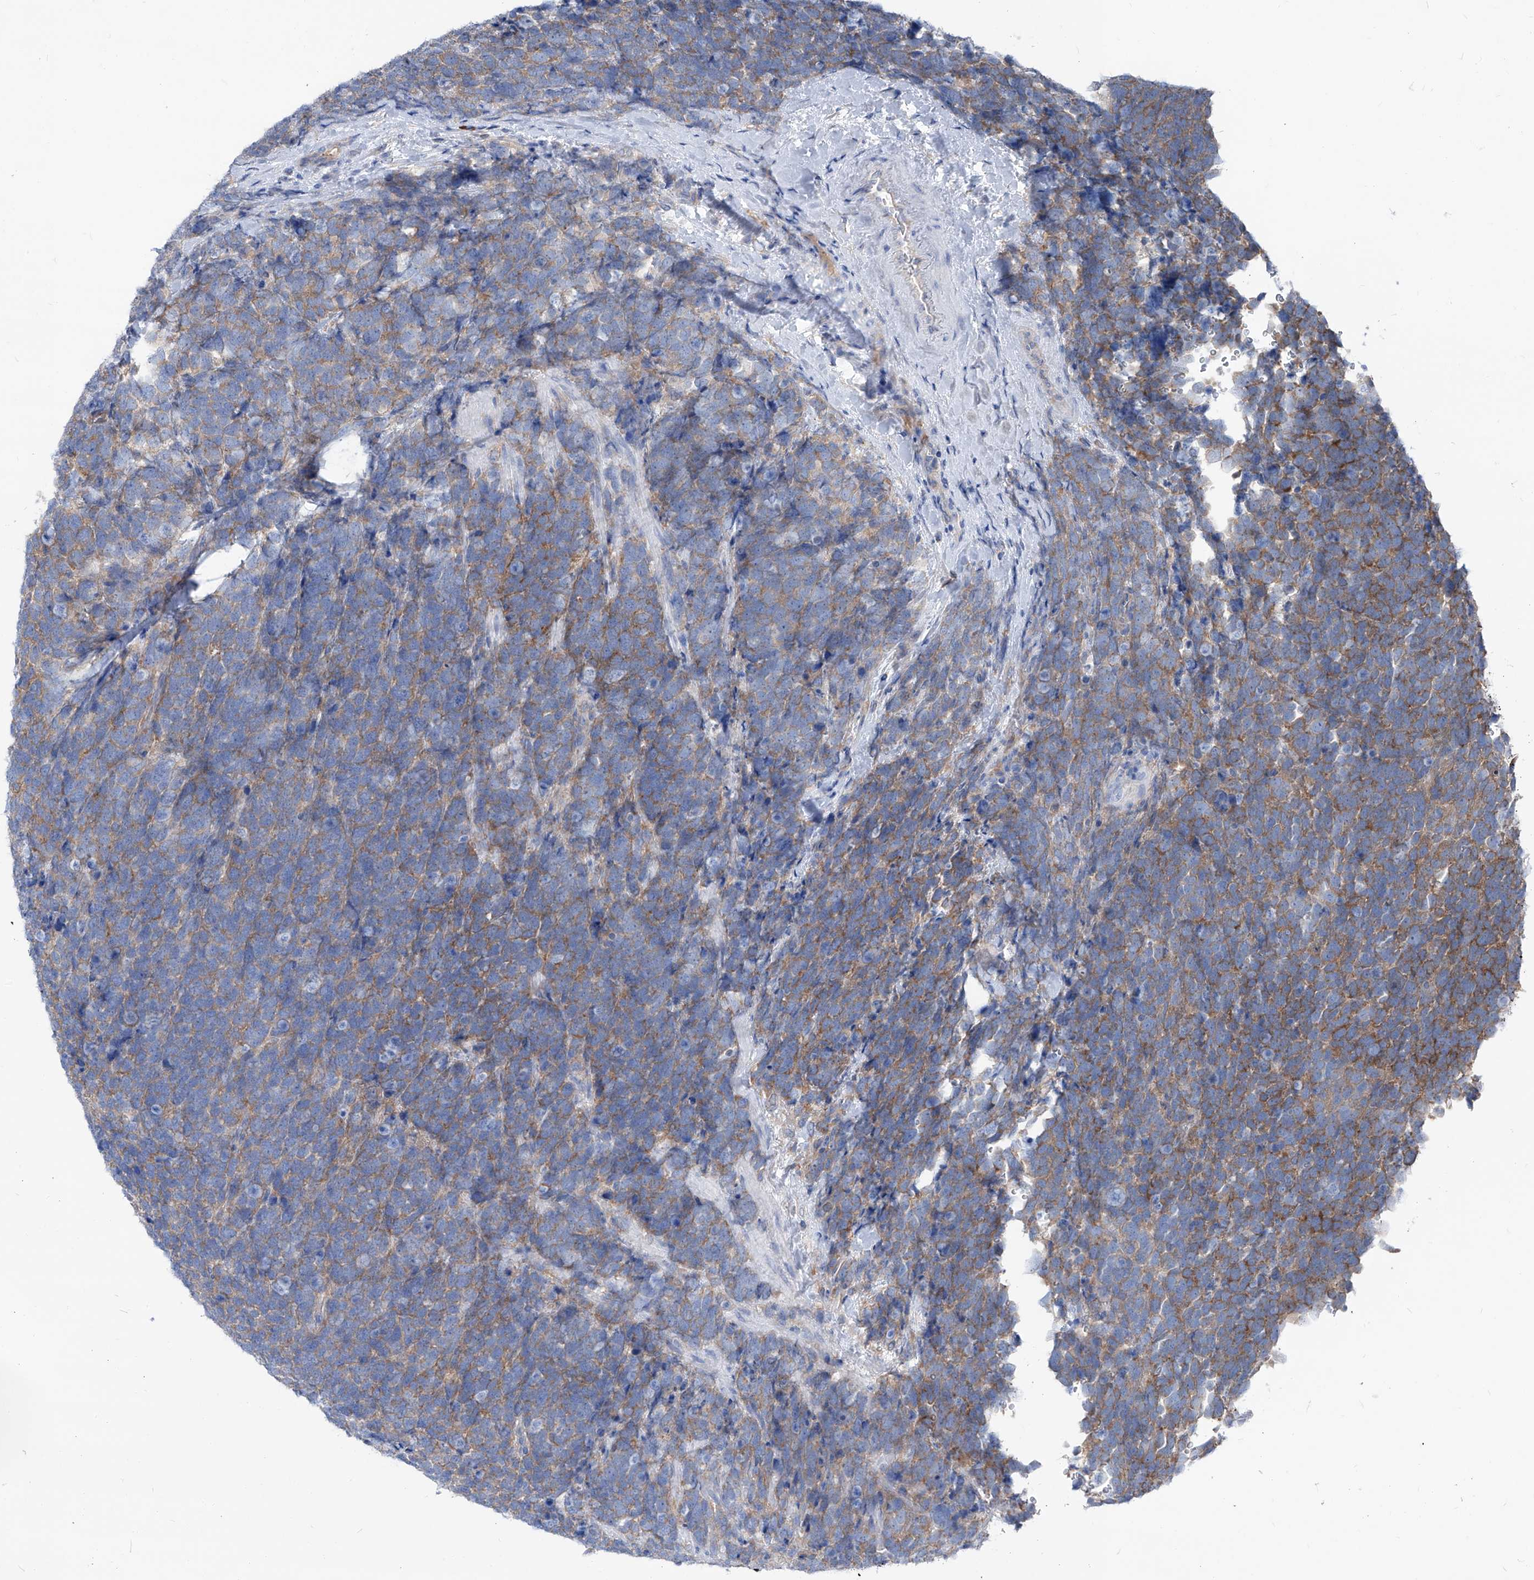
{"staining": {"intensity": "moderate", "quantity": "25%-75%", "location": "cytoplasmic/membranous"}, "tissue": "urothelial cancer", "cell_type": "Tumor cells", "image_type": "cancer", "snomed": [{"axis": "morphology", "description": "Urothelial carcinoma, High grade"}, {"axis": "topography", "description": "Urinary bladder"}], "caption": "Immunohistochemistry (DAB) staining of urothelial cancer exhibits moderate cytoplasmic/membranous protein staining in about 25%-75% of tumor cells. The staining was performed using DAB (3,3'-diaminobenzidine), with brown indicating positive protein expression. Nuclei are stained blue with hematoxylin.", "gene": "AKAP10", "patient": {"sex": "female", "age": 82}}